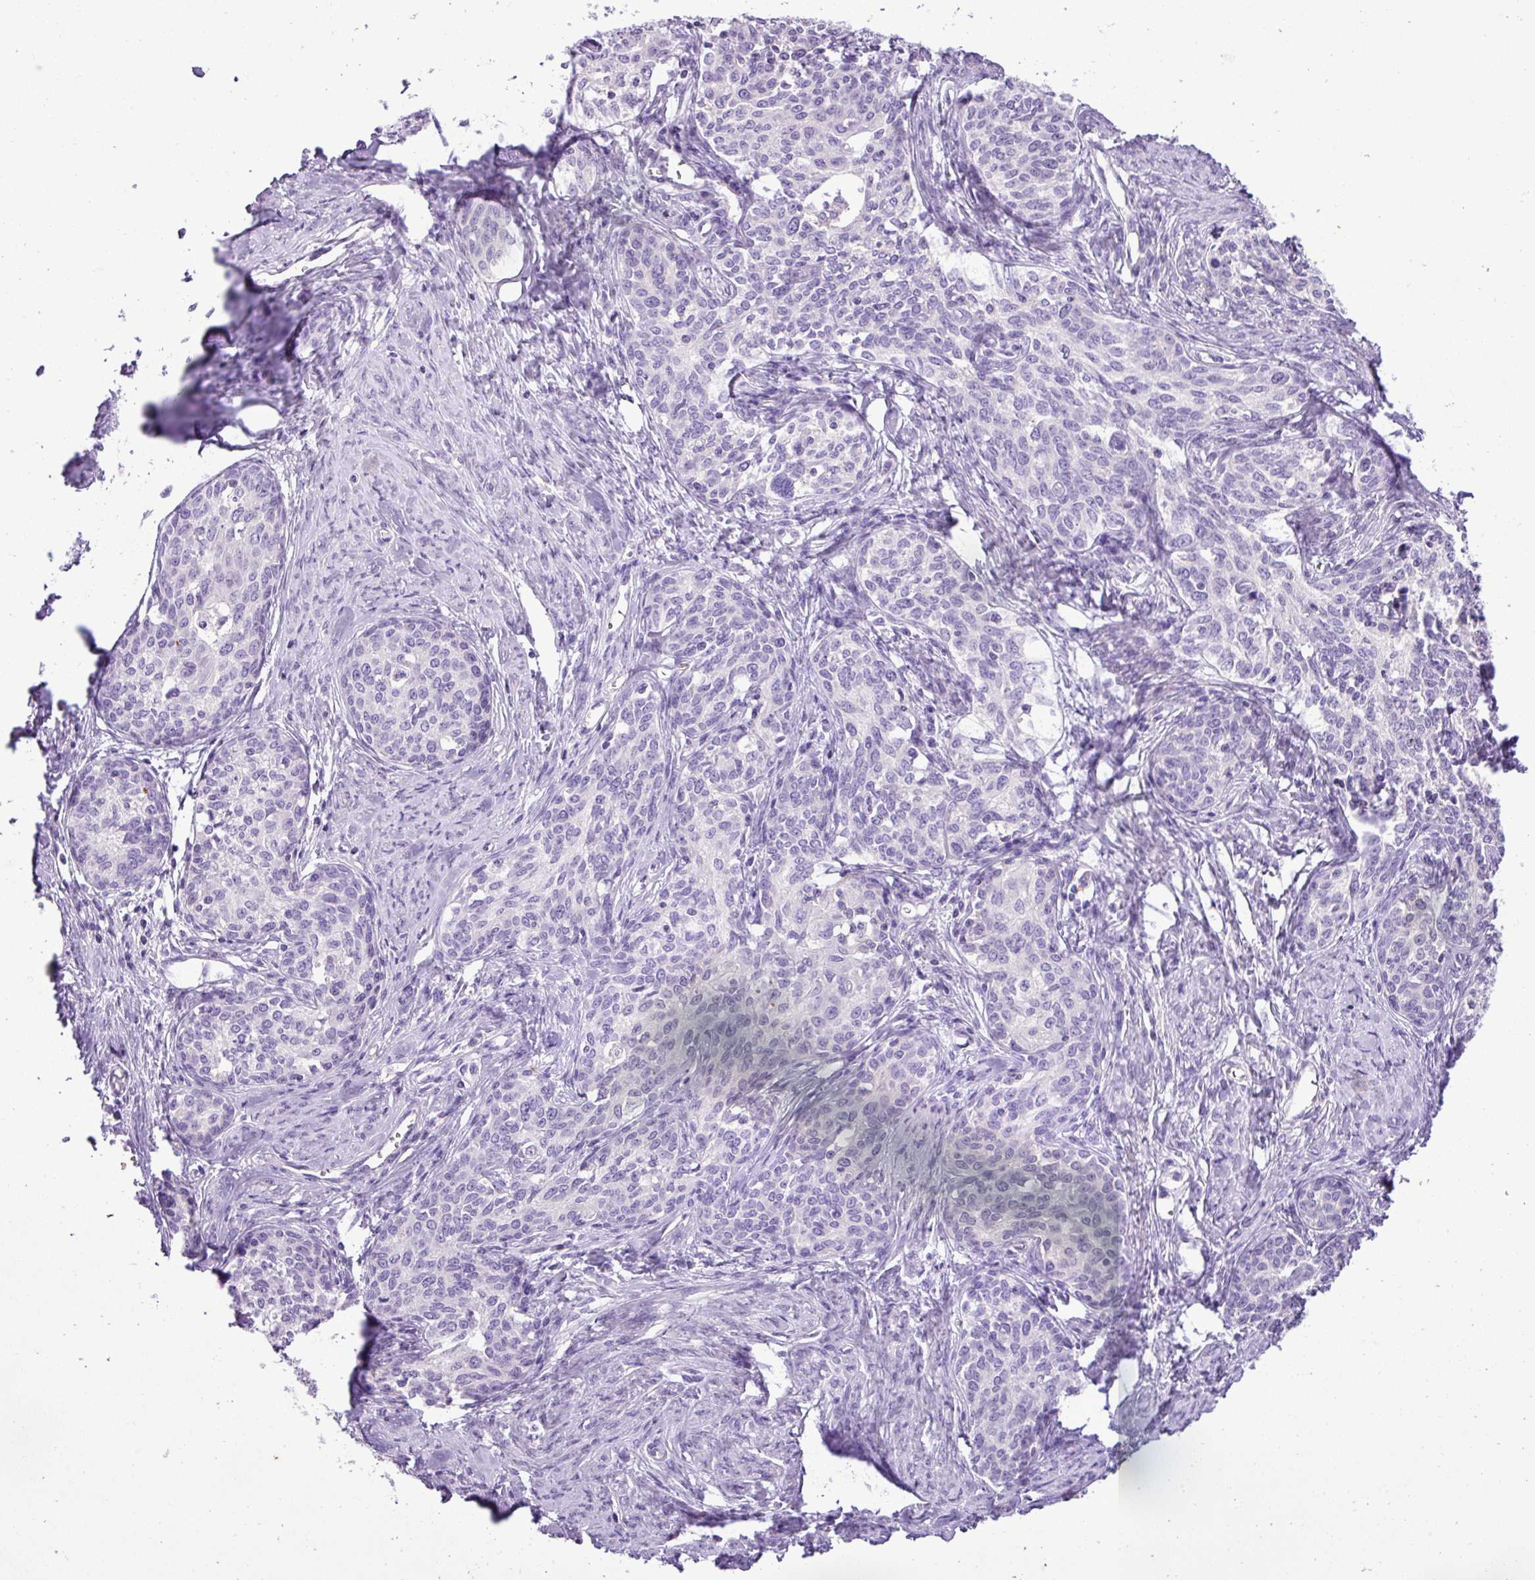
{"staining": {"intensity": "negative", "quantity": "none", "location": "none"}, "tissue": "cervical cancer", "cell_type": "Tumor cells", "image_type": "cancer", "snomed": [{"axis": "morphology", "description": "Squamous cell carcinoma, NOS"}, {"axis": "morphology", "description": "Adenocarcinoma, NOS"}, {"axis": "topography", "description": "Cervix"}], "caption": "Cervical cancer (adenocarcinoma) was stained to show a protein in brown. There is no significant positivity in tumor cells.", "gene": "ZNF334", "patient": {"sex": "female", "age": 52}}